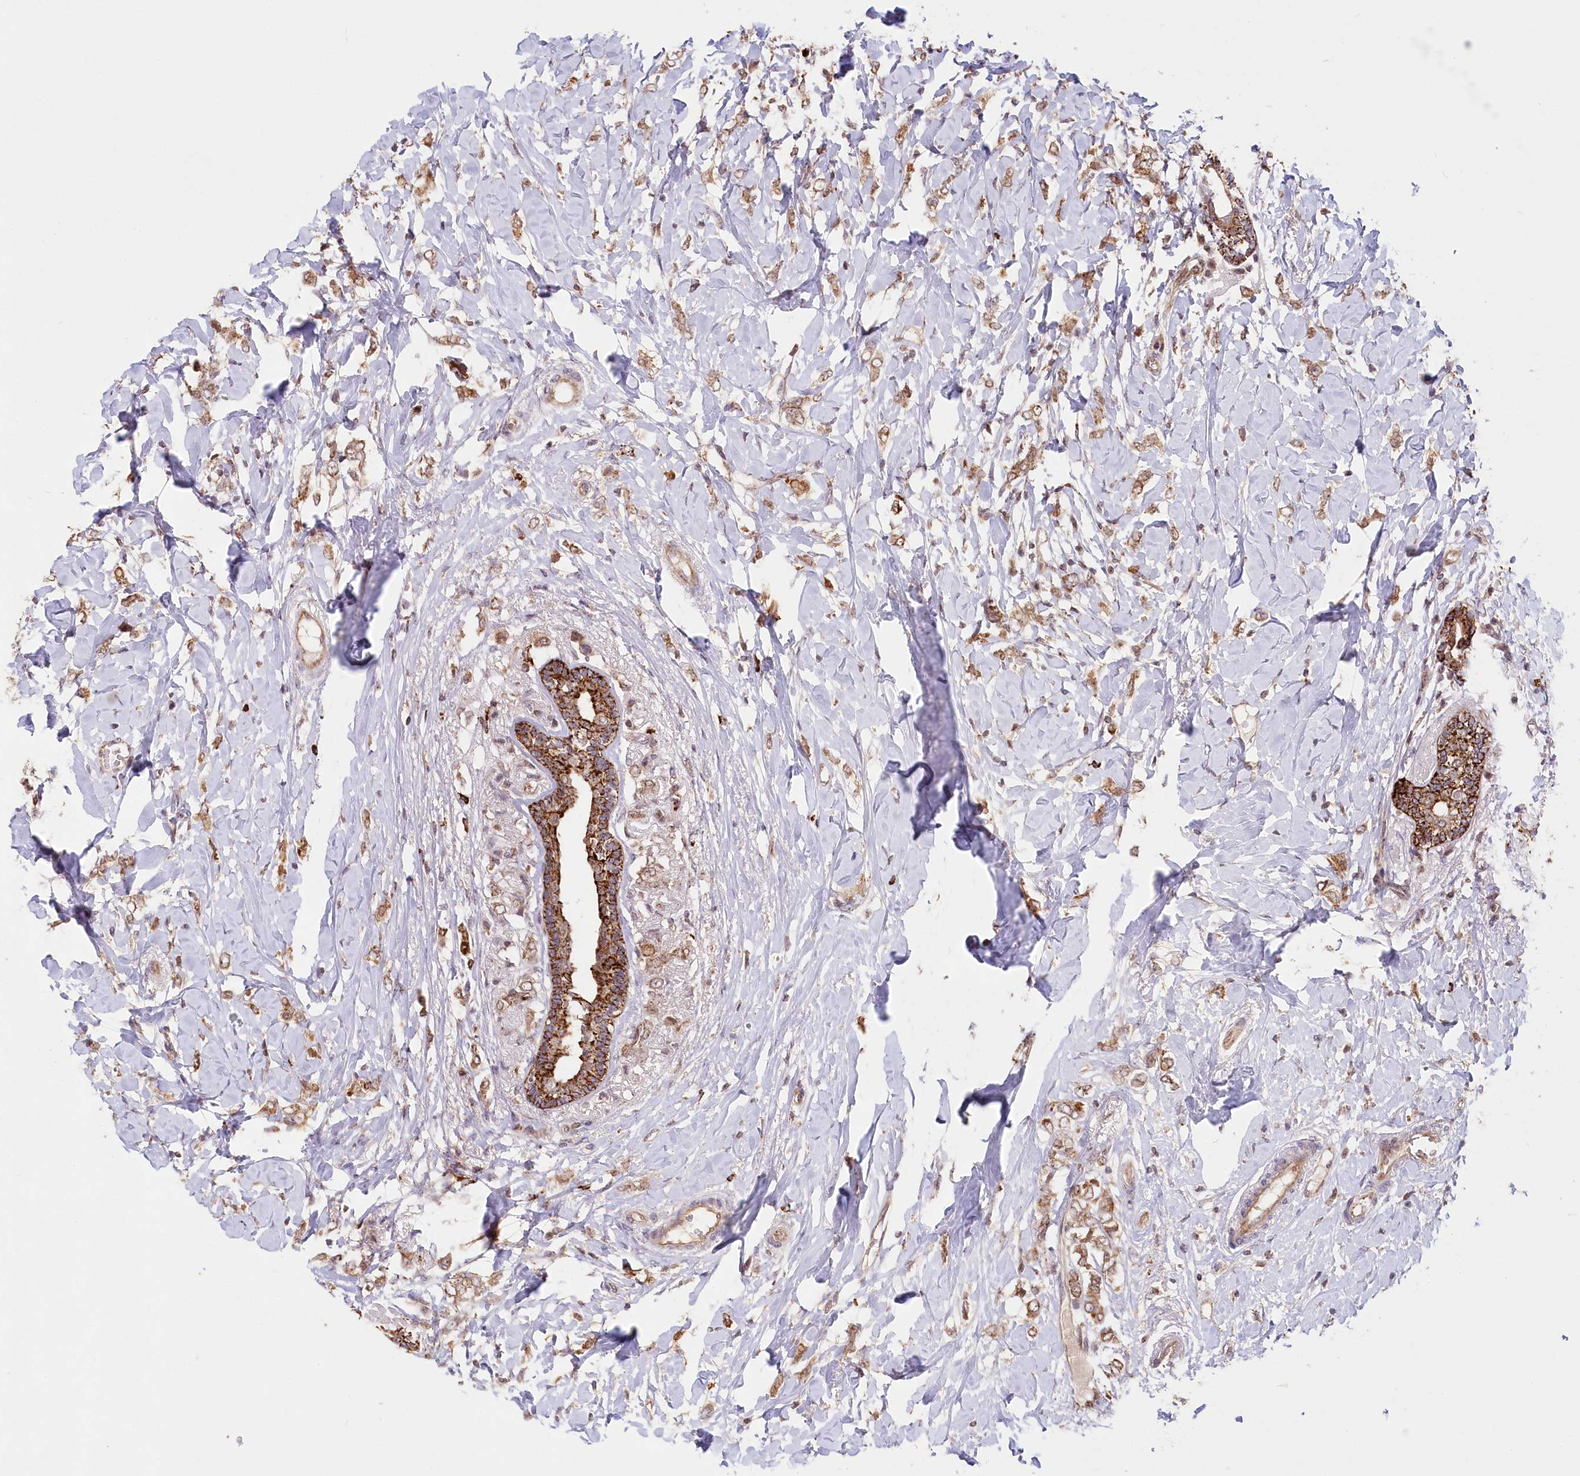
{"staining": {"intensity": "moderate", "quantity": ">75%", "location": "cytoplasmic/membranous"}, "tissue": "breast cancer", "cell_type": "Tumor cells", "image_type": "cancer", "snomed": [{"axis": "morphology", "description": "Normal tissue, NOS"}, {"axis": "morphology", "description": "Lobular carcinoma"}, {"axis": "topography", "description": "Breast"}], "caption": "A brown stain shows moderate cytoplasmic/membranous positivity of a protein in human breast cancer (lobular carcinoma) tumor cells.", "gene": "RTN4IP1", "patient": {"sex": "female", "age": 47}}